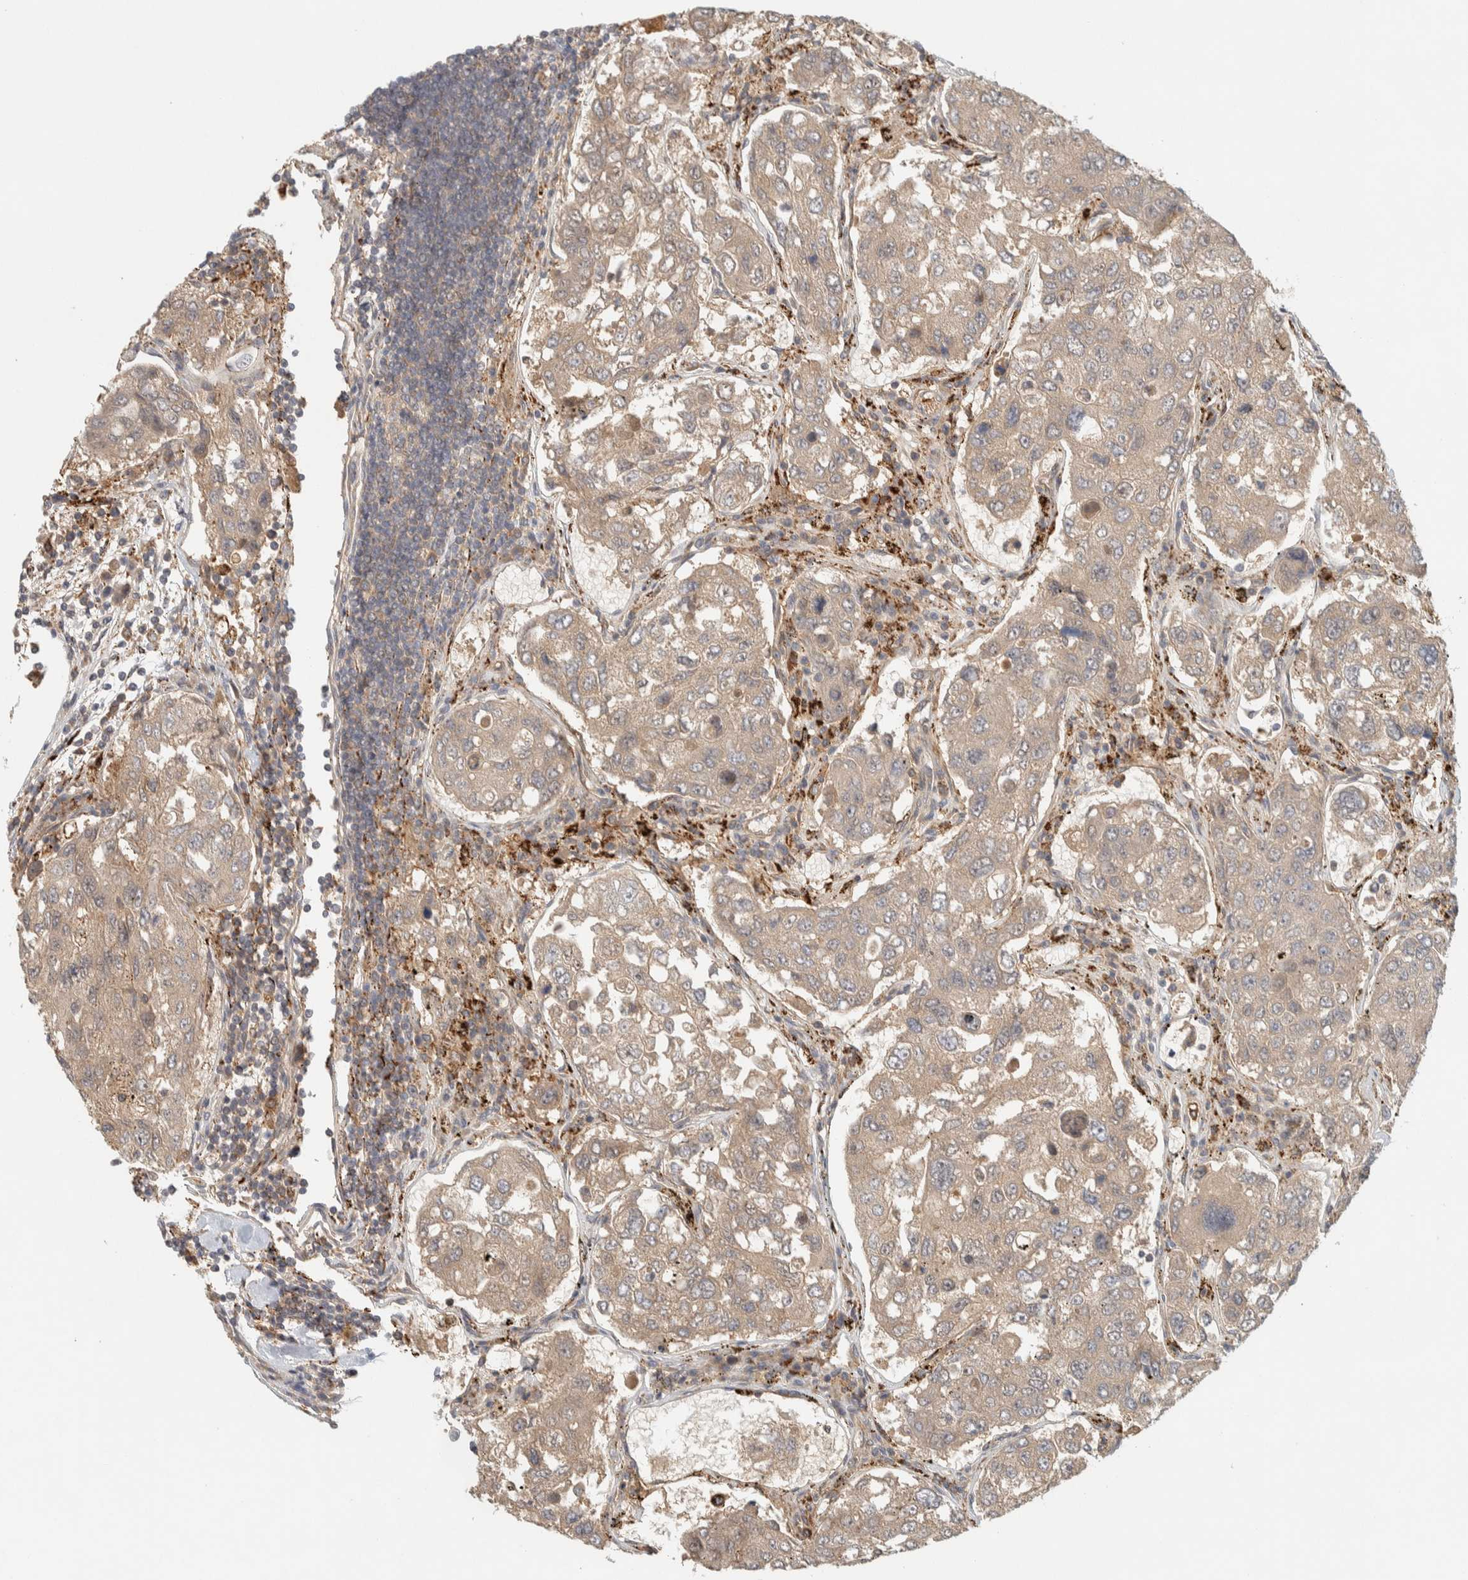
{"staining": {"intensity": "weak", "quantity": ">75%", "location": "cytoplasmic/membranous"}, "tissue": "urothelial cancer", "cell_type": "Tumor cells", "image_type": "cancer", "snomed": [{"axis": "morphology", "description": "Urothelial carcinoma, High grade"}, {"axis": "topography", "description": "Lymph node"}, {"axis": "topography", "description": "Urinary bladder"}], "caption": "Immunohistochemistry photomicrograph of neoplastic tissue: urothelial cancer stained using immunohistochemistry displays low levels of weak protein expression localized specifically in the cytoplasmic/membranous of tumor cells, appearing as a cytoplasmic/membranous brown color.", "gene": "FAM167A", "patient": {"sex": "male", "age": 51}}